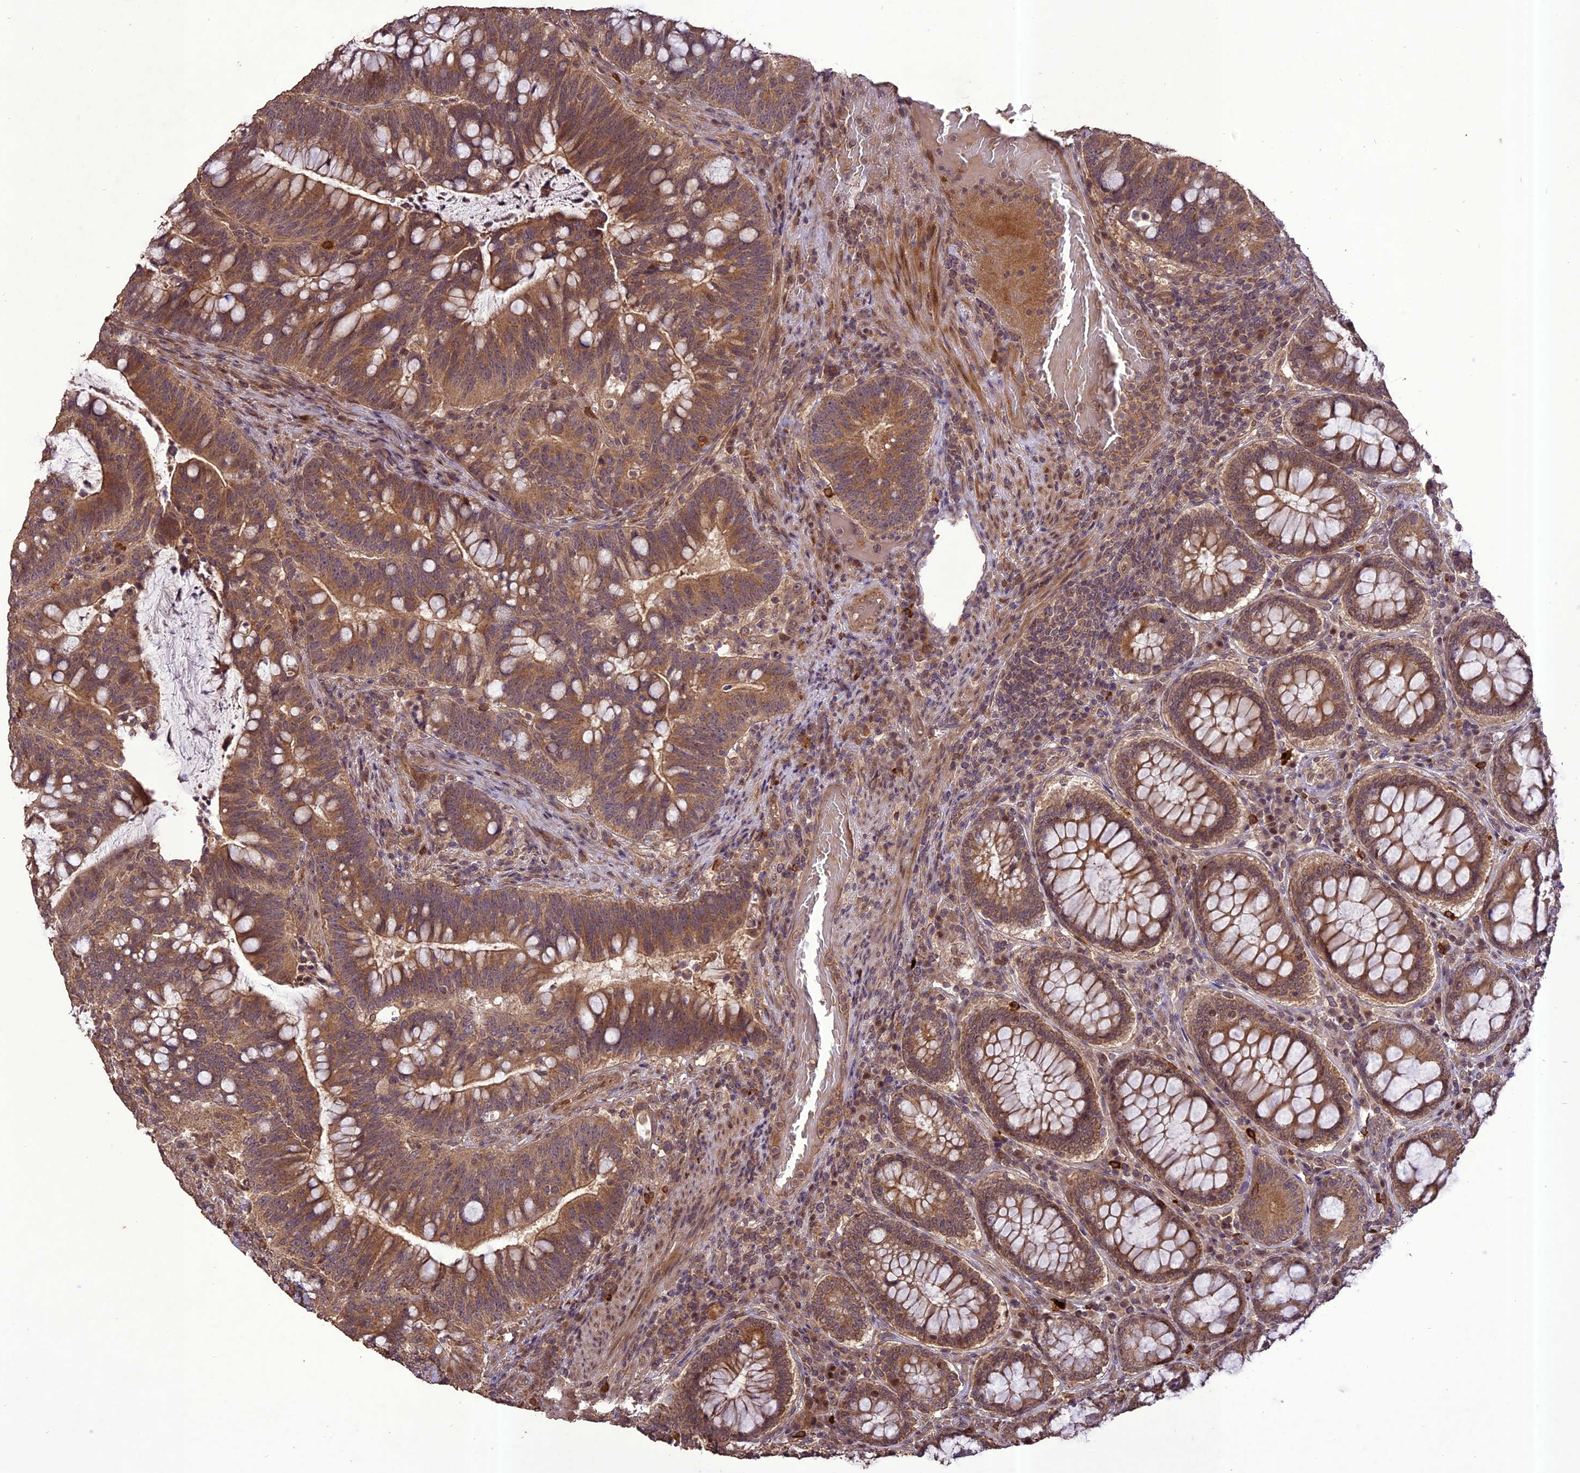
{"staining": {"intensity": "moderate", "quantity": ">75%", "location": "cytoplasmic/membranous"}, "tissue": "colorectal cancer", "cell_type": "Tumor cells", "image_type": "cancer", "snomed": [{"axis": "morphology", "description": "Adenocarcinoma, NOS"}, {"axis": "topography", "description": "Colon"}], "caption": "A high-resolution photomicrograph shows immunohistochemistry (IHC) staining of colorectal adenocarcinoma, which shows moderate cytoplasmic/membranous expression in approximately >75% of tumor cells. The protein of interest is shown in brown color, while the nuclei are stained blue.", "gene": "TIGD7", "patient": {"sex": "female", "age": 66}}